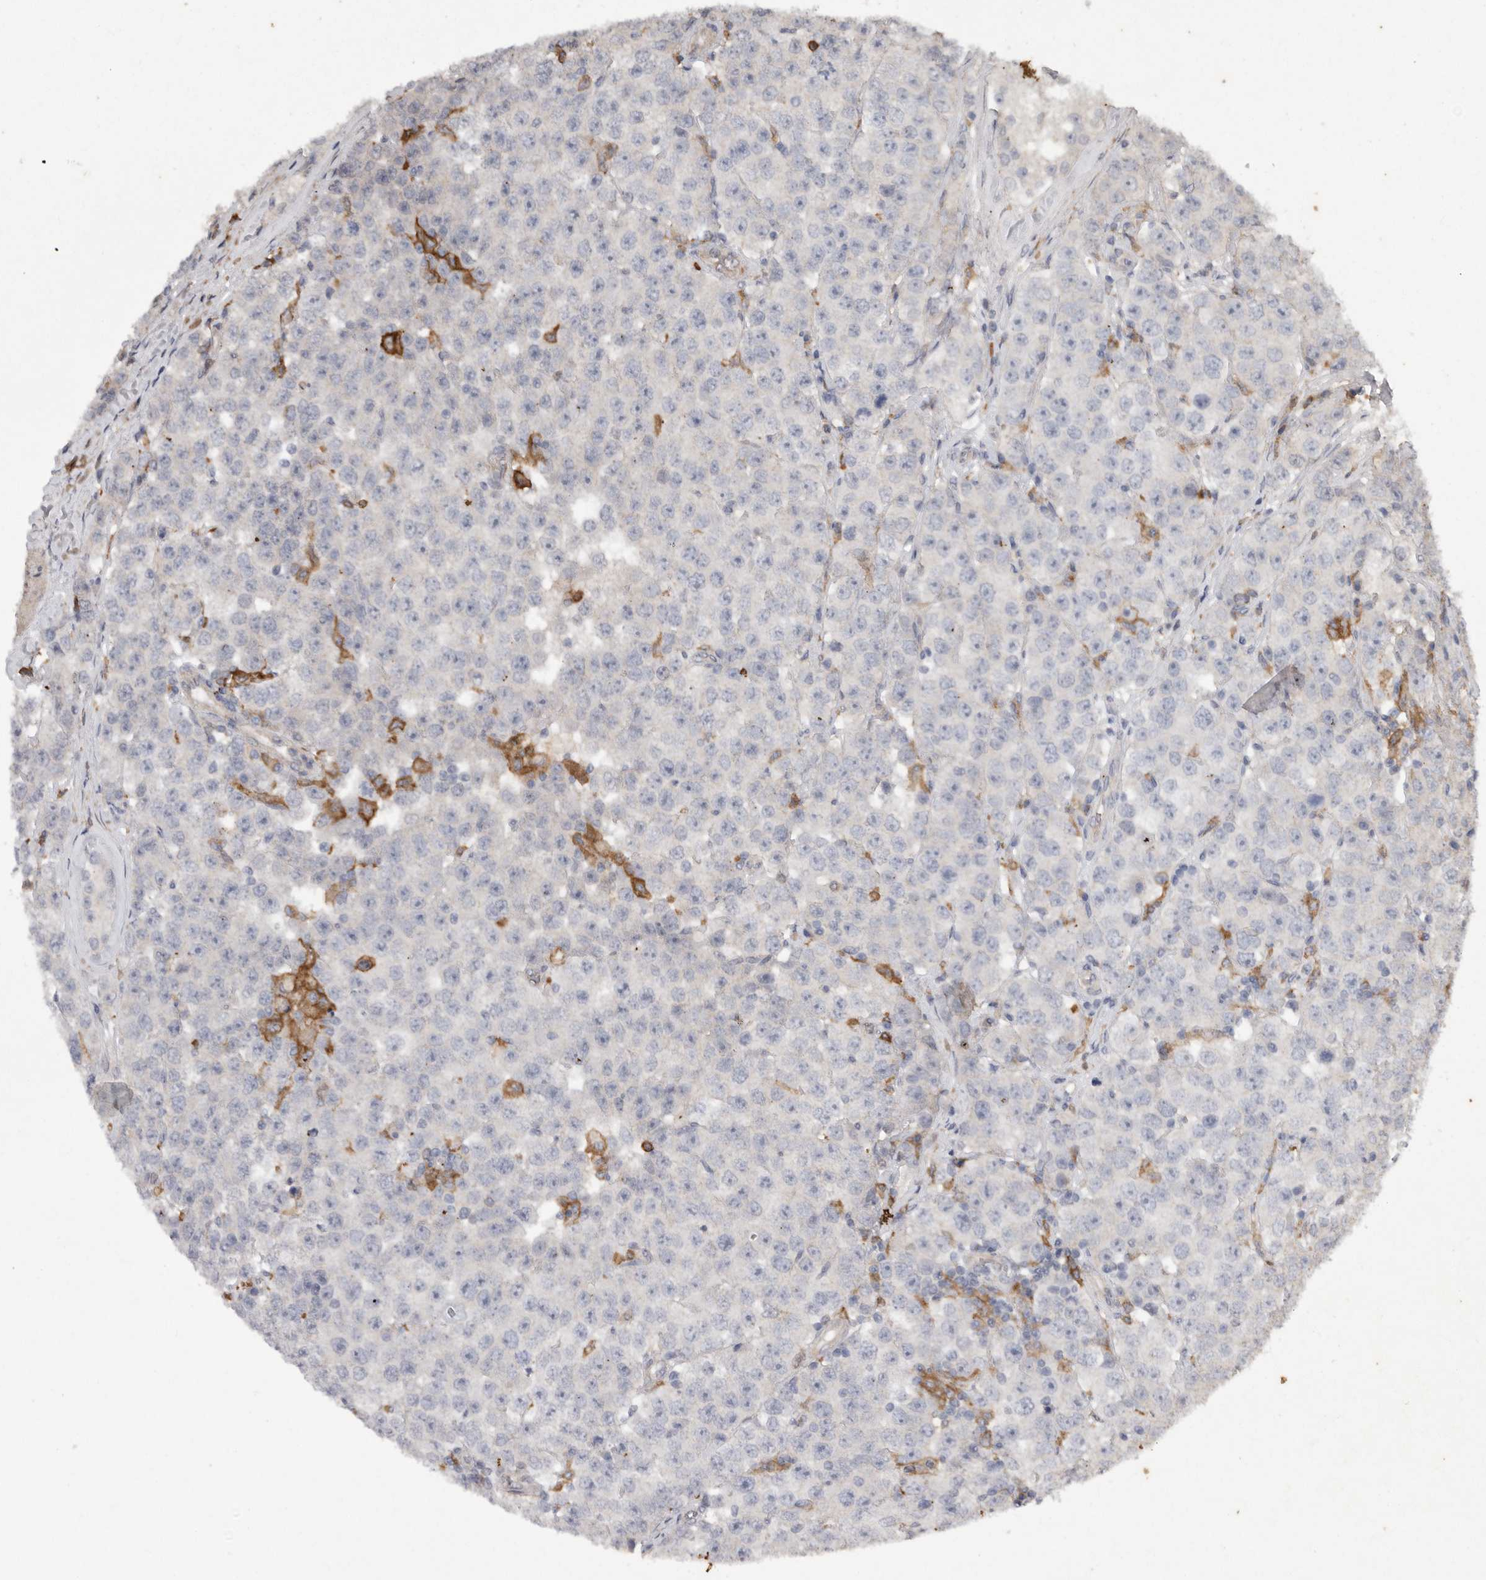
{"staining": {"intensity": "negative", "quantity": "none", "location": "none"}, "tissue": "testis cancer", "cell_type": "Tumor cells", "image_type": "cancer", "snomed": [{"axis": "morphology", "description": "Seminoma, NOS"}, {"axis": "morphology", "description": "Carcinoma, Embryonal, NOS"}, {"axis": "topography", "description": "Testis"}], "caption": "An immunohistochemistry image of testis cancer is shown. There is no staining in tumor cells of testis cancer.", "gene": "SIGLEC10", "patient": {"sex": "male", "age": 28}}